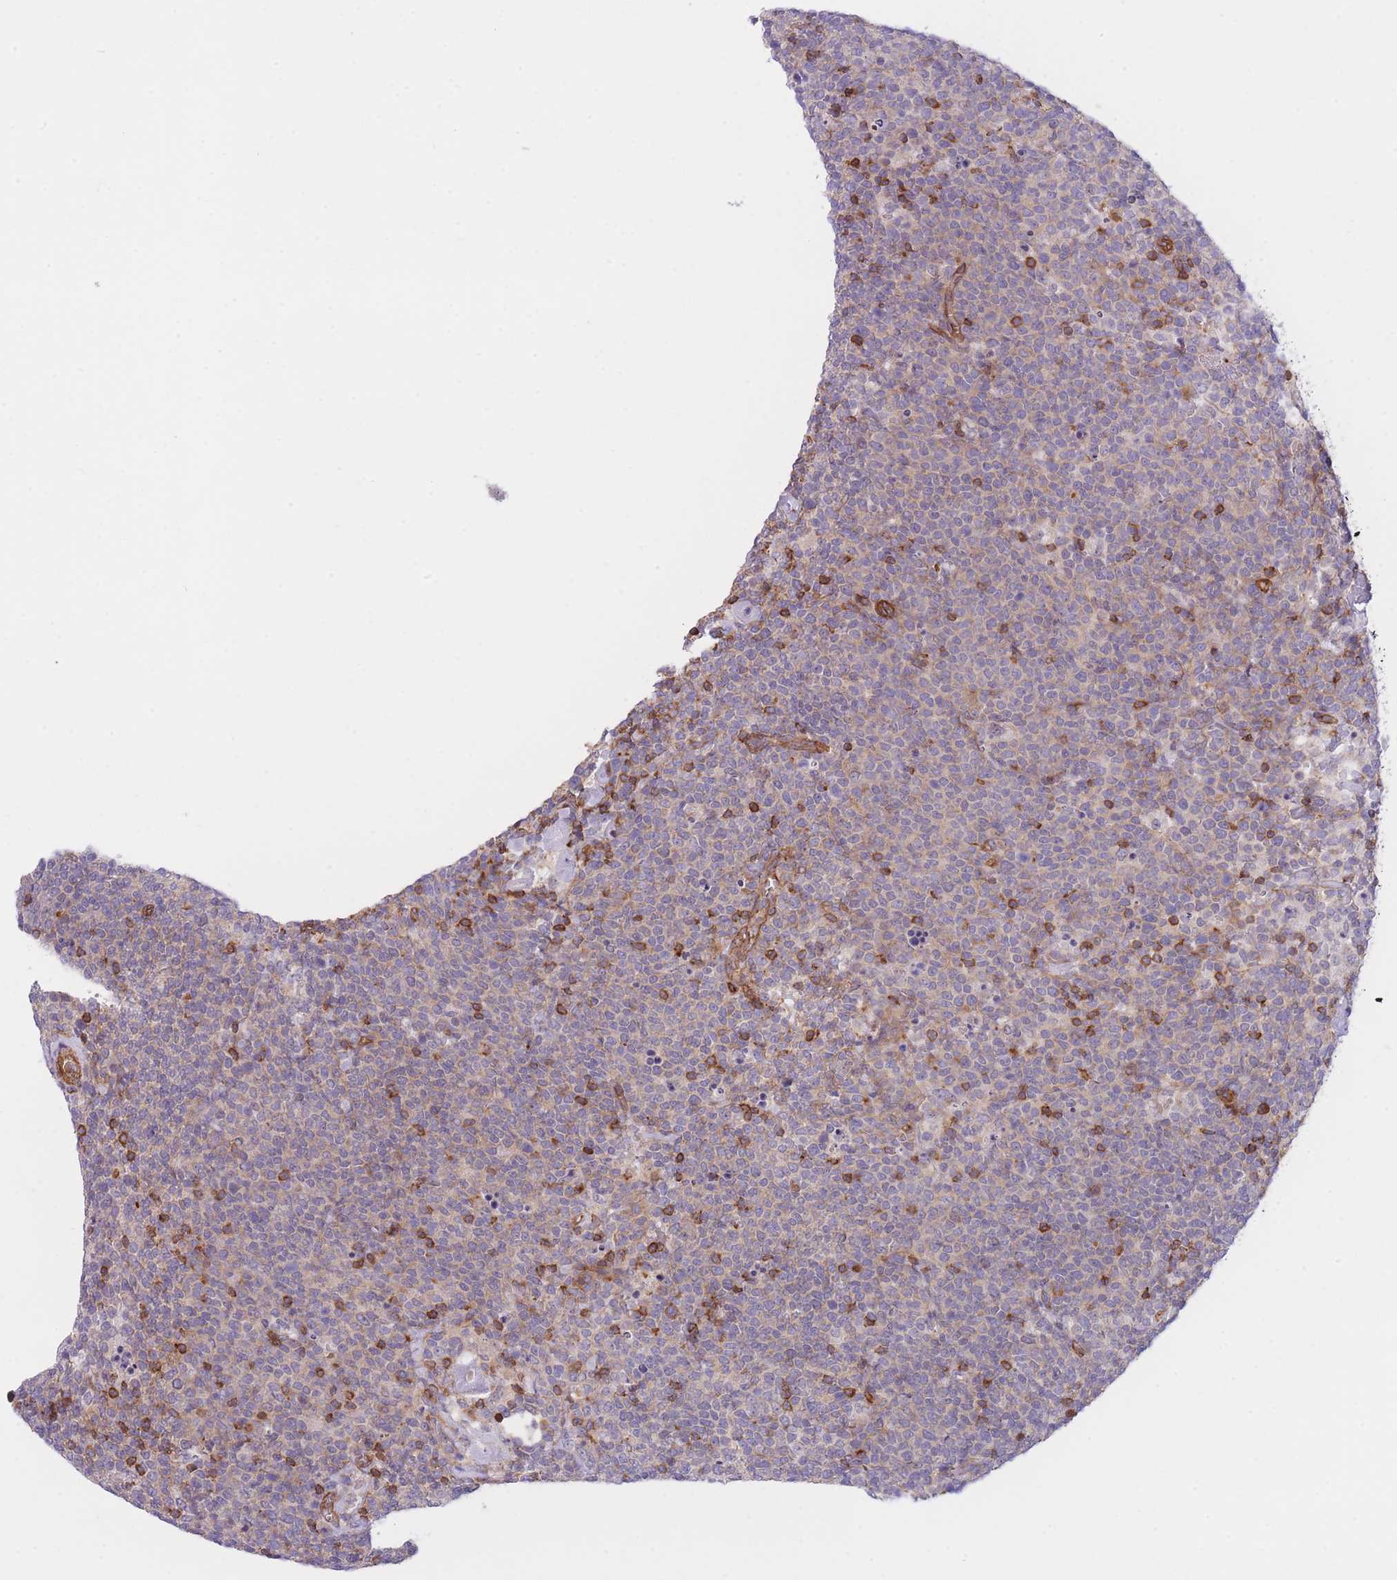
{"staining": {"intensity": "negative", "quantity": "none", "location": "none"}, "tissue": "lymphoma", "cell_type": "Tumor cells", "image_type": "cancer", "snomed": [{"axis": "morphology", "description": "Malignant lymphoma, non-Hodgkin's type, High grade"}, {"axis": "topography", "description": "Lymph node"}], "caption": "This is a micrograph of immunohistochemistry staining of malignant lymphoma, non-Hodgkin's type (high-grade), which shows no staining in tumor cells. (DAB (3,3'-diaminobenzidine) IHC visualized using brightfield microscopy, high magnification).", "gene": "CDC25B", "patient": {"sex": "male", "age": 61}}